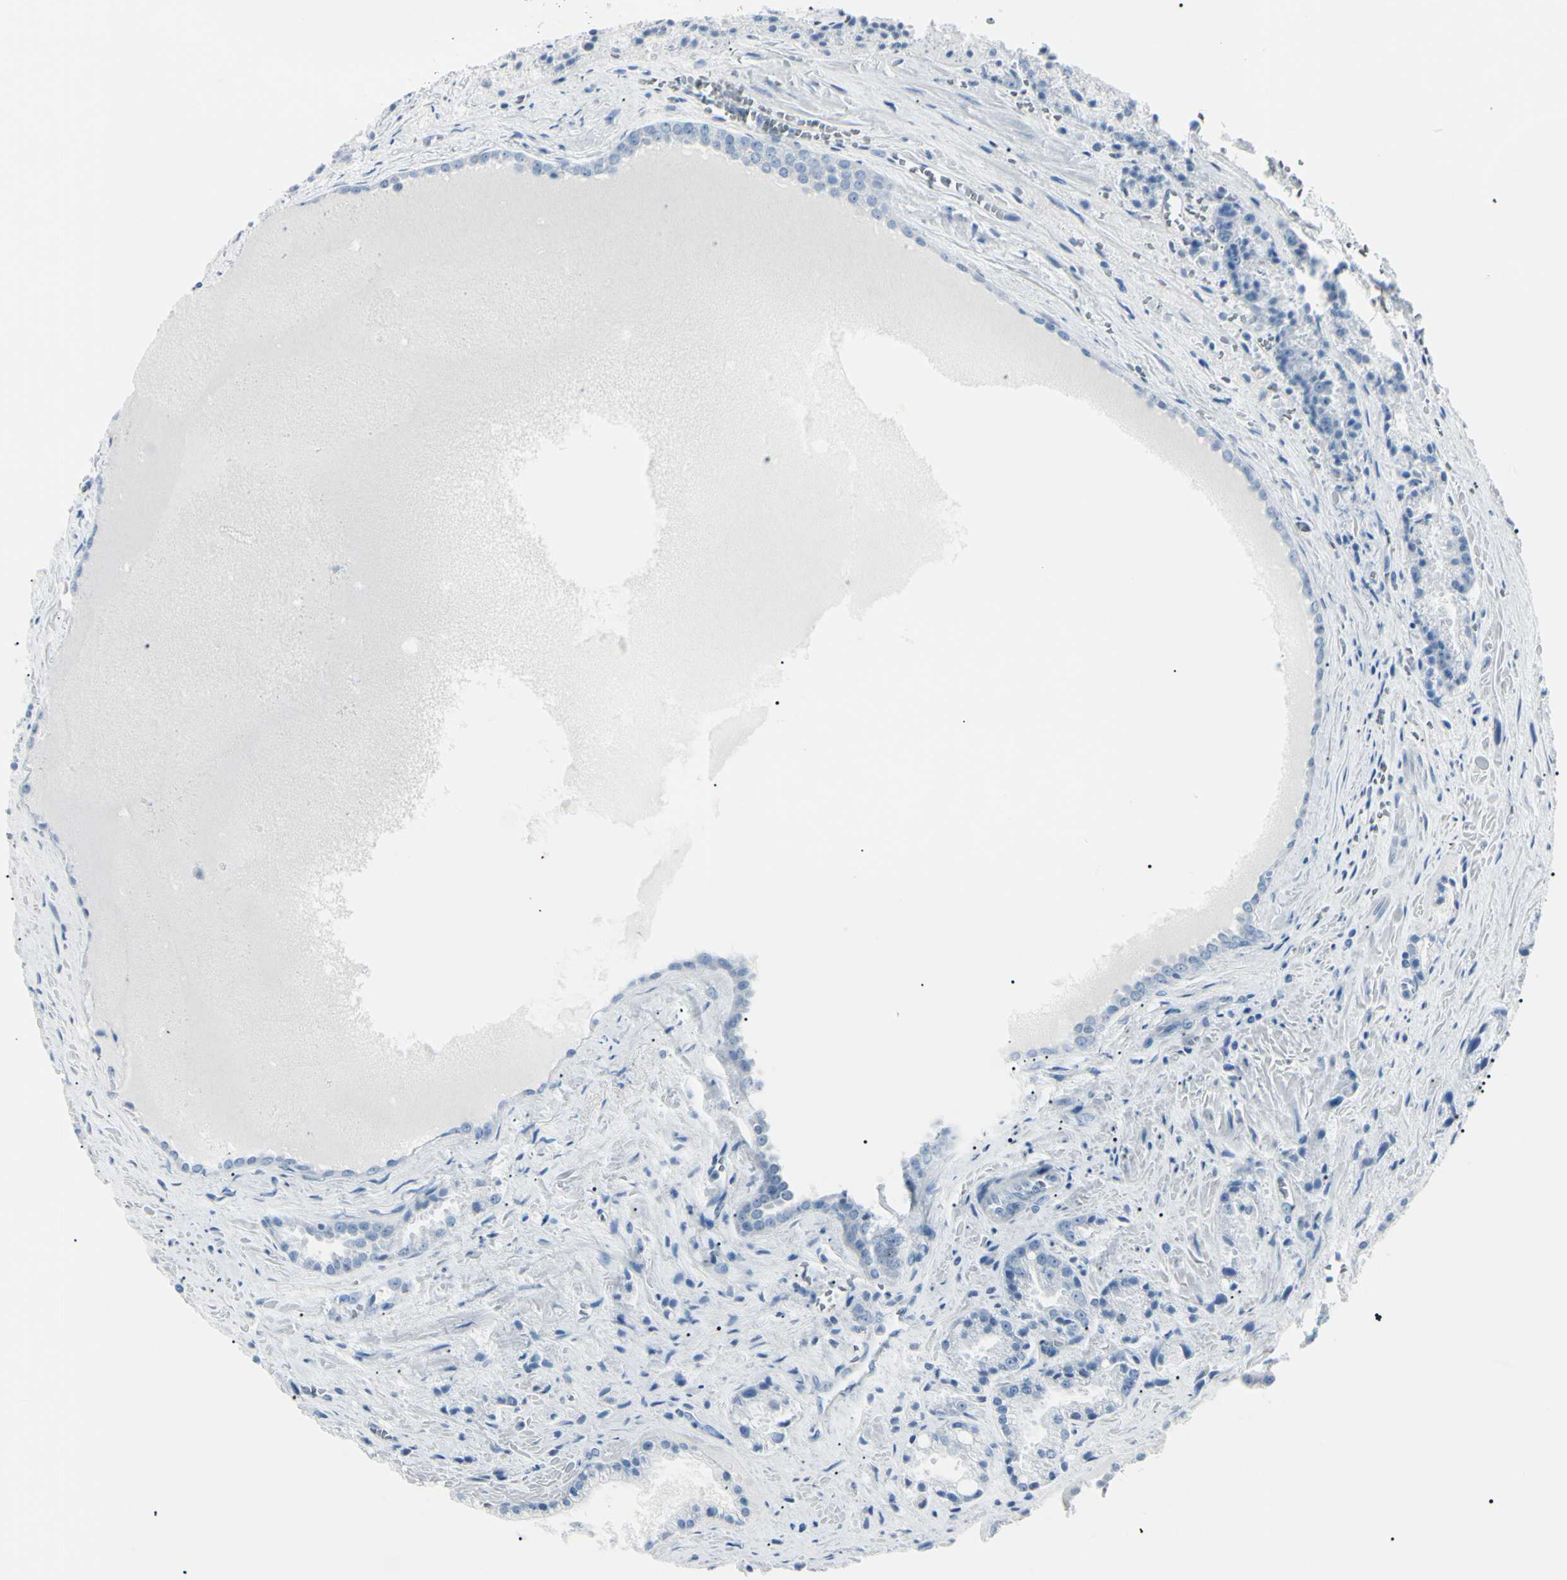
{"staining": {"intensity": "negative", "quantity": "none", "location": "none"}, "tissue": "prostate cancer", "cell_type": "Tumor cells", "image_type": "cancer", "snomed": [{"axis": "morphology", "description": "Adenocarcinoma, Low grade"}, {"axis": "topography", "description": "Prostate"}], "caption": "DAB (3,3'-diaminobenzidine) immunohistochemical staining of prostate low-grade adenocarcinoma demonstrates no significant positivity in tumor cells.", "gene": "CA2", "patient": {"sex": "male", "age": 64}}